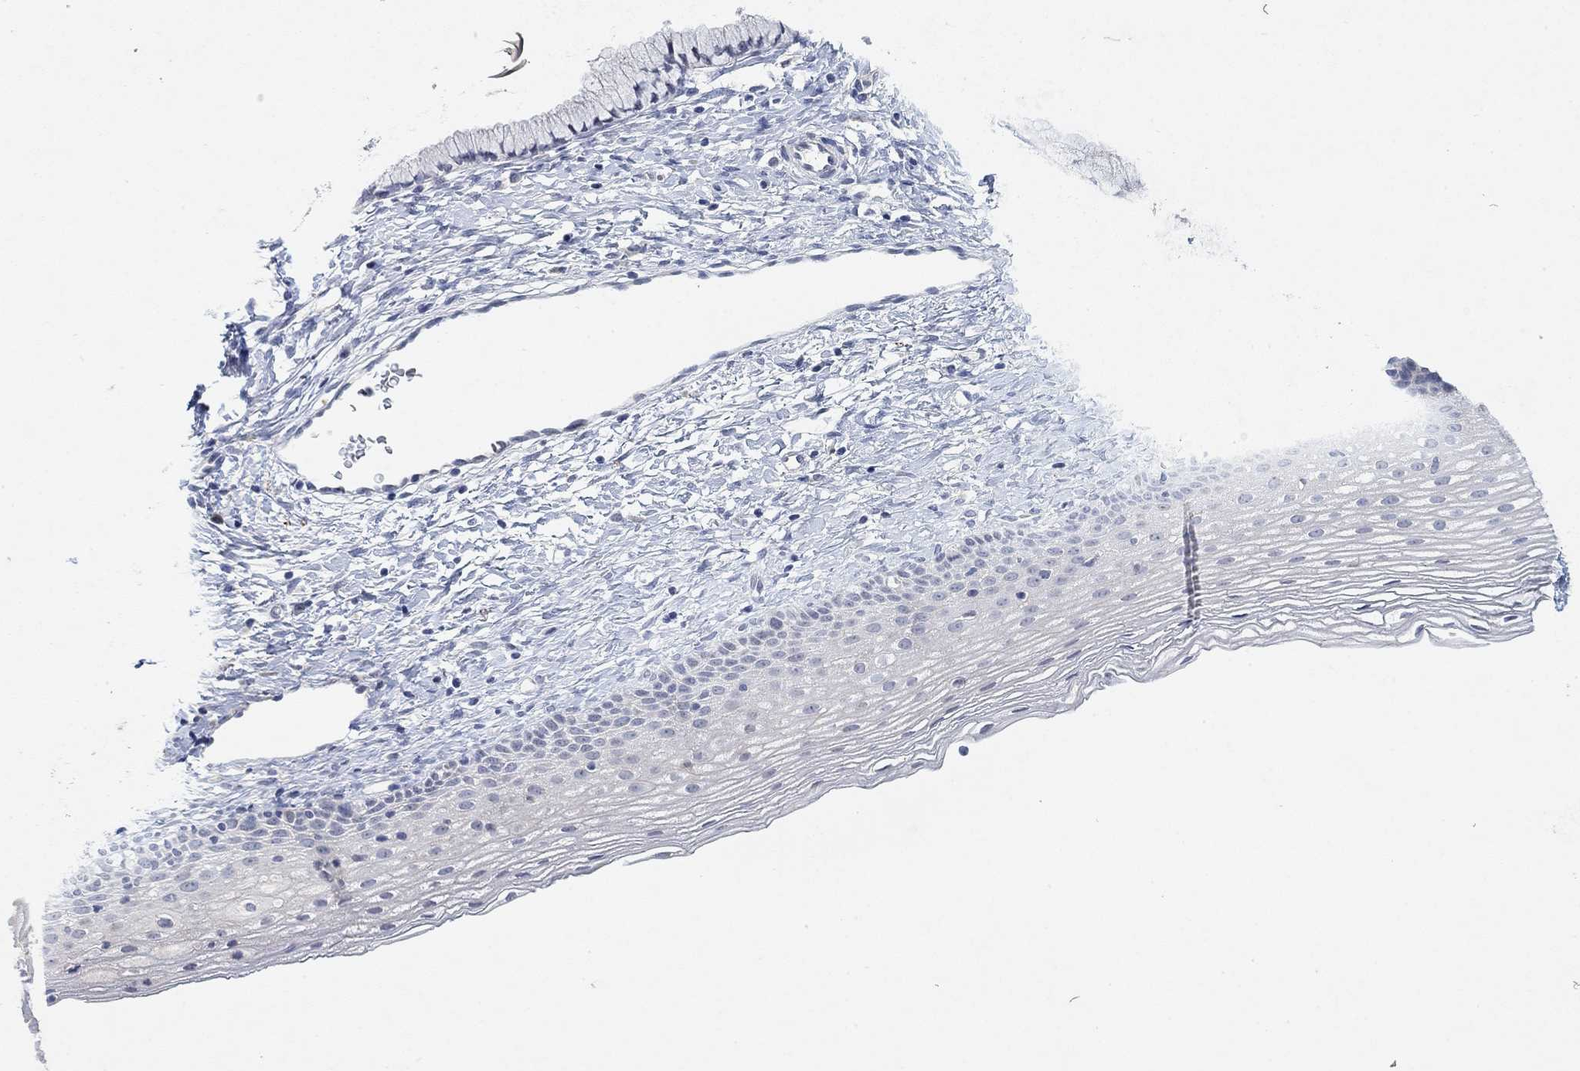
{"staining": {"intensity": "negative", "quantity": "none", "location": "none"}, "tissue": "cervix", "cell_type": "Glandular cells", "image_type": "normal", "snomed": [{"axis": "morphology", "description": "Normal tissue, NOS"}, {"axis": "topography", "description": "Cervix"}], "caption": "DAB (3,3'-diaminobenzidine) immunohistochemical staining of benign cervix displays no significant positivity in glandular cells.", "gene": "VAT1L", "patient": {"sex": "female", "age": 39}}